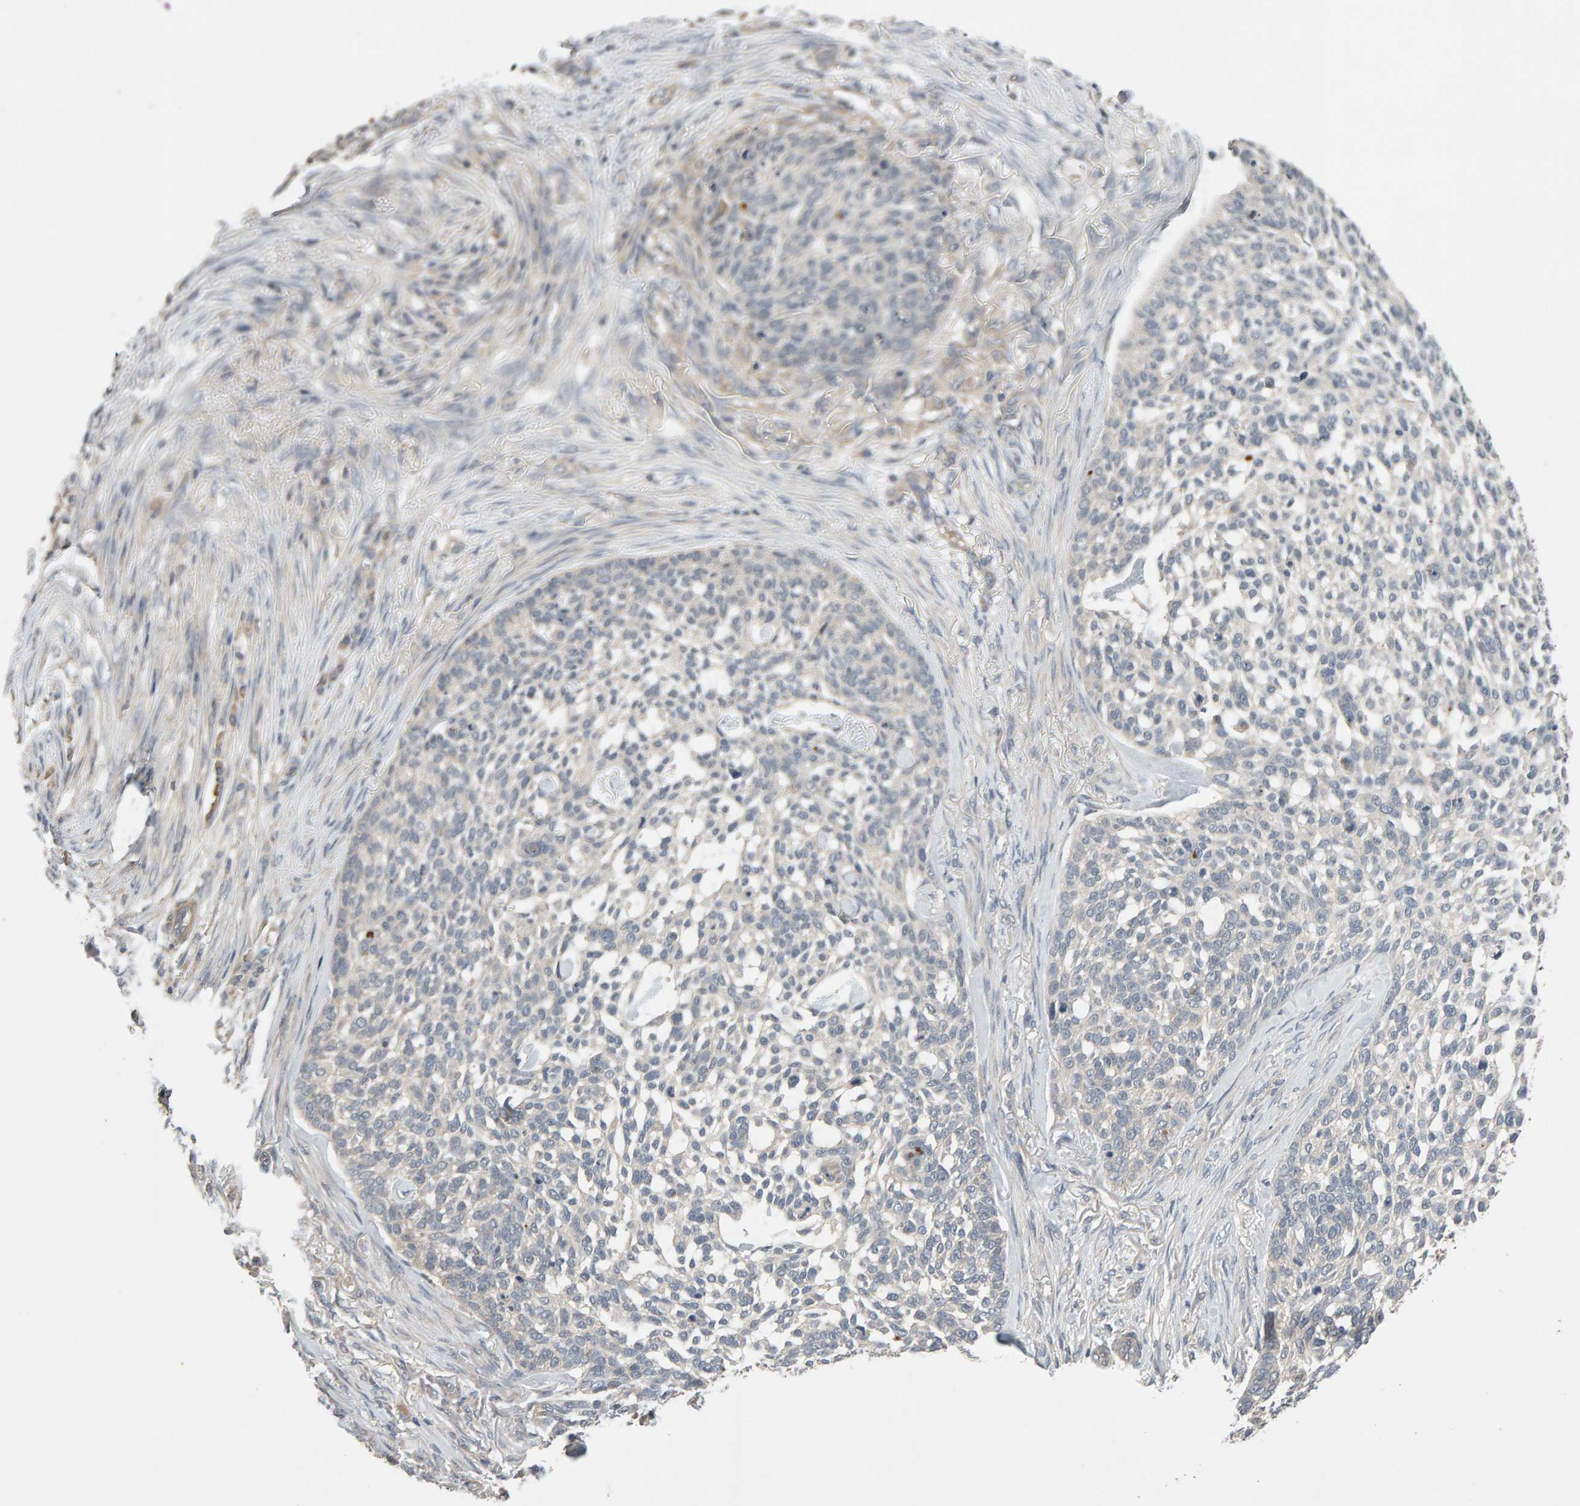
{"staining": {"intensity": "negative", "quantity": "none", "location": "none"}, "tissue": "skin cancer", "cell_type": "Tumor cells", "image_type": "cancer", "snomed": [{"axis": "morphology", "description": "Basal cell carcinoma"}, {"axis": "topography", "description": "Skin"}], "caption": "Human skin cancer stained for a protein using immunohistochemistry (IHC) shows no staining in tumor cells.", "gene": "DNAJC7", "patient": {"sex": "female", "age": 64}}